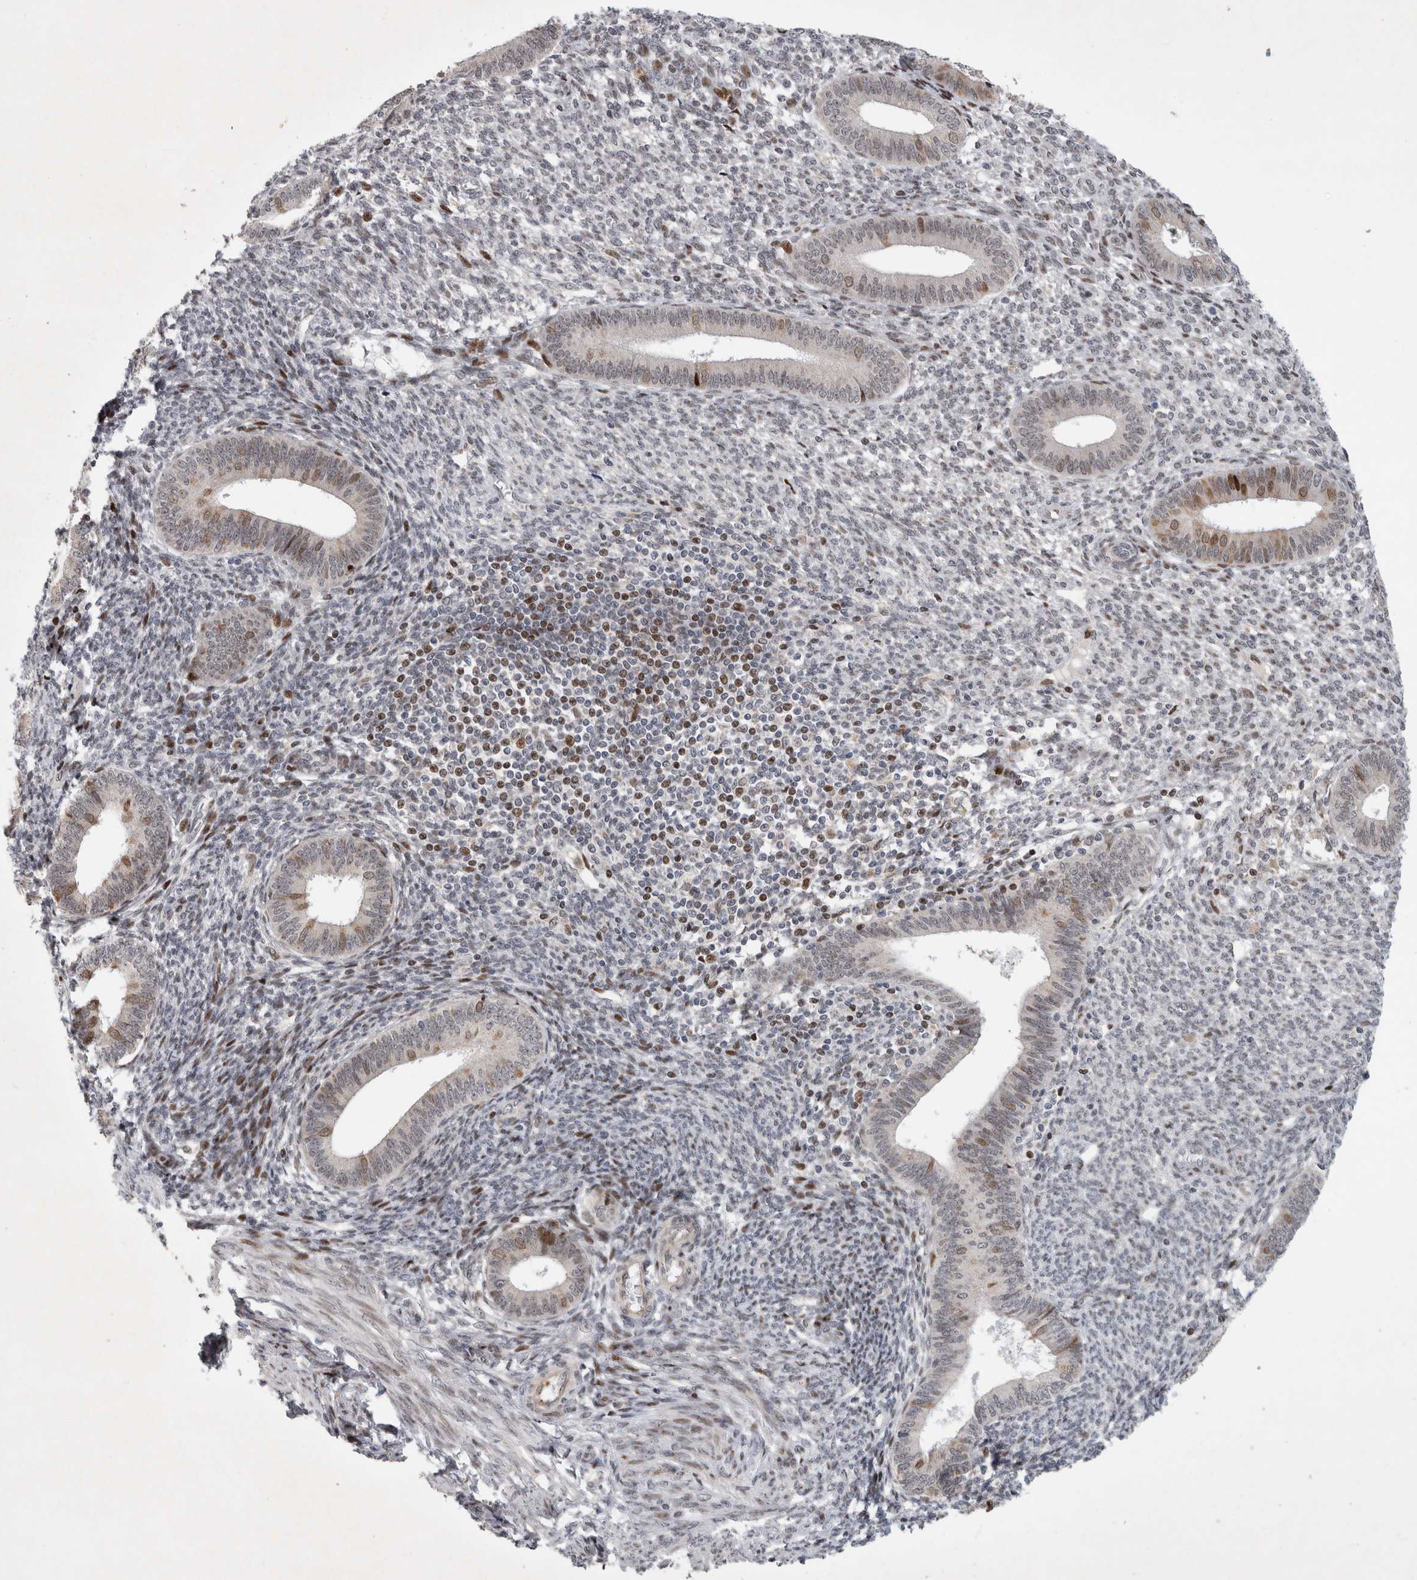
{"staining": {"intensity": "moderate", "quantity": "25%-75%", "location": "nuclear"}, "tissue": "endometrium", "cell_type": "Cells in endometrial stroma", "image_type": "normal", "snomed": [{"axis": "morphology", "description": "Normal tissue, NOS"}, {"axis": "topography", "description": "Endometrium"}], "caption": "Immunohistochemical staining of unremarkable human endometrium reveals moderate nuclear protein staining in about 25%-75% of cells in endometrial stroma. The staining was performed using DAB (3,3'-diaminobenzidine) to visualize the protein expression in brown, while the nuclei were stained in blue with hematoxylin (Magnification: 20x).", "gene": "C8orf58", "patient": {"sex": "female", "age": 46}}